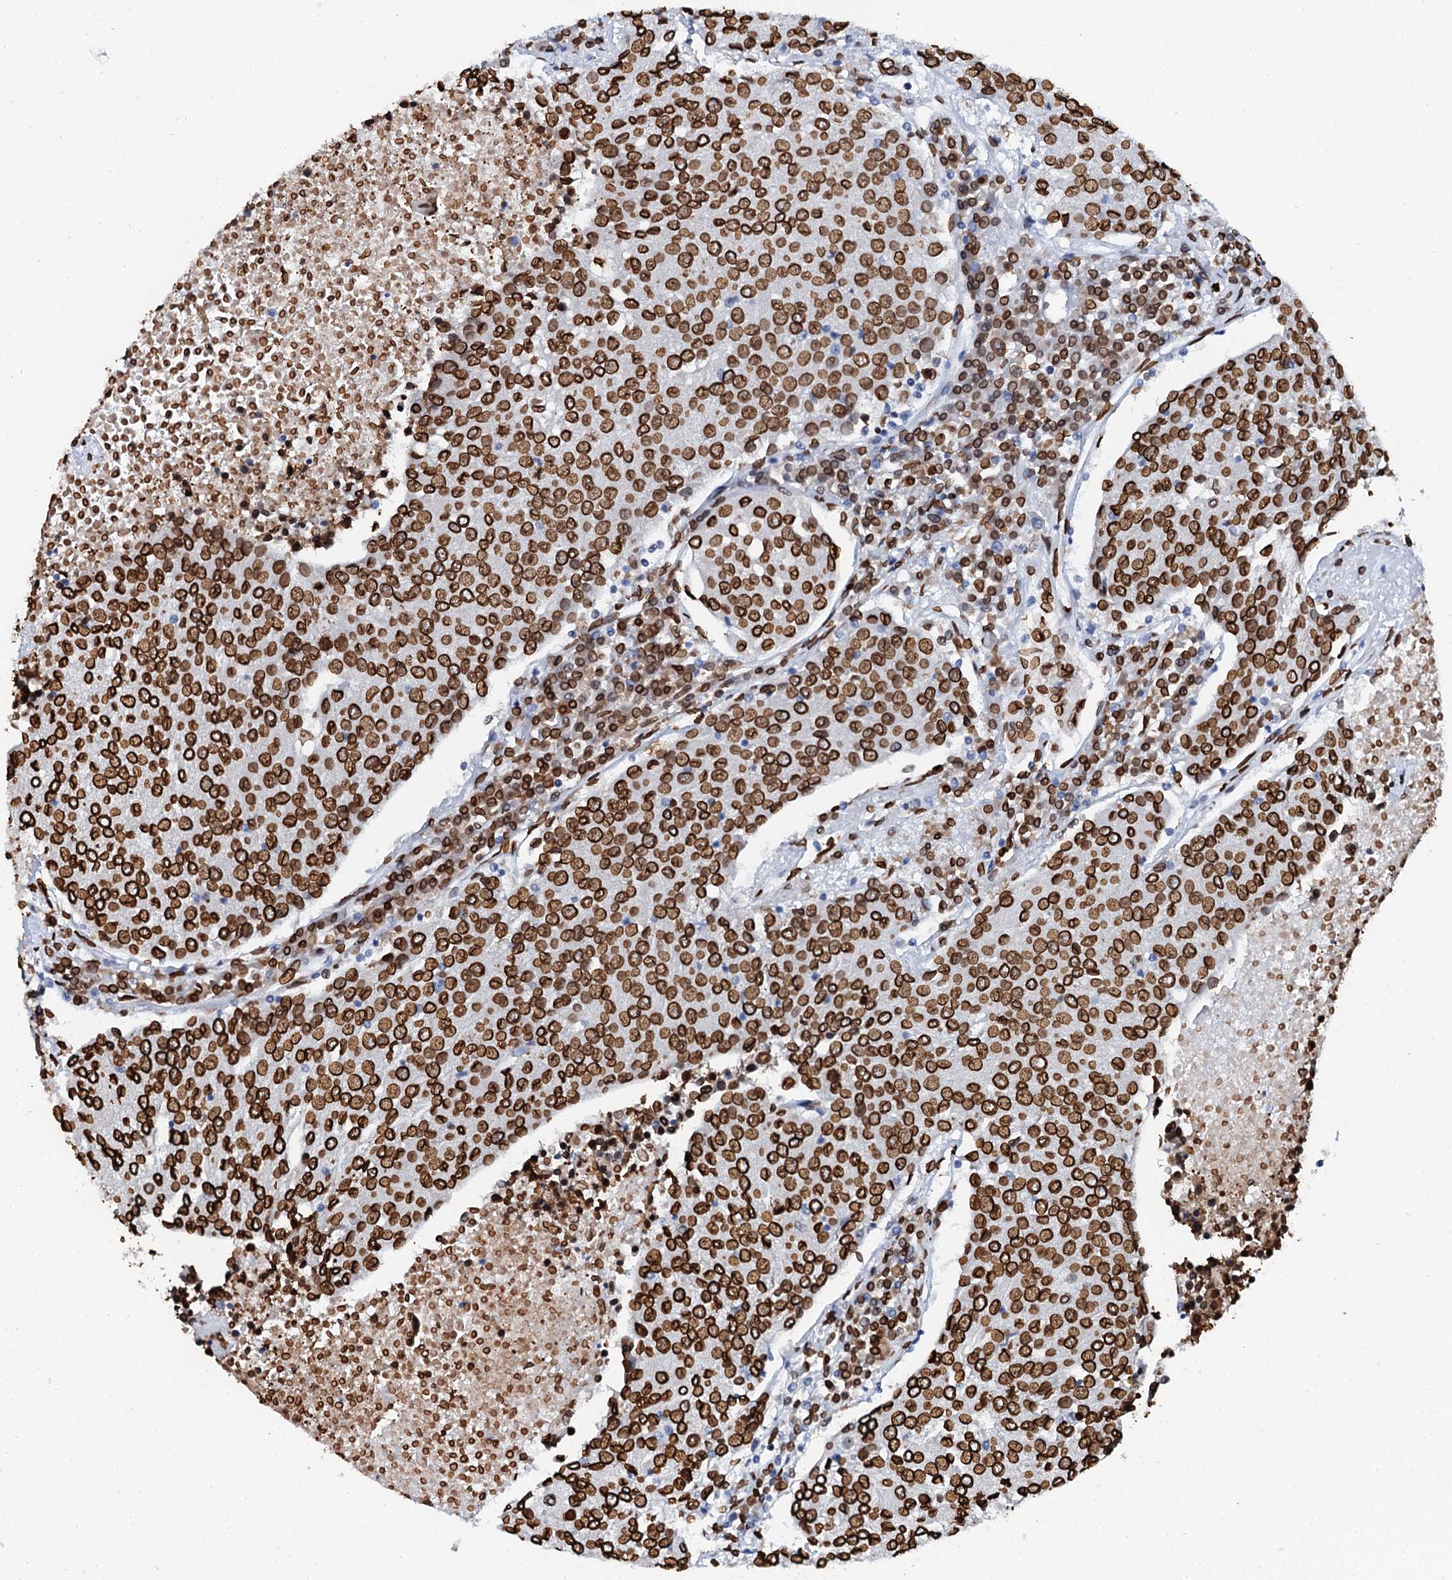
{"staining": {"intensity": "strong", "quantity": ">75%", "location": "nuclear"}, "tissue": "urothelial cancer", "cell_type": "Tumor cells", "image_type": "cancer", "snomed": [{"axis": "morphology", "description": "Urothelial carcinoma, High grade"}, {"axis": "topography", "description": "Urinary bladder"}], "caption": "This micrograph reveals IHC staining of urothelial cancer, with high strong nuclear expression in about >75% of tumor cells.", "gene": "KATNAL2", "patient": {"sex": "female", "age": 85}}